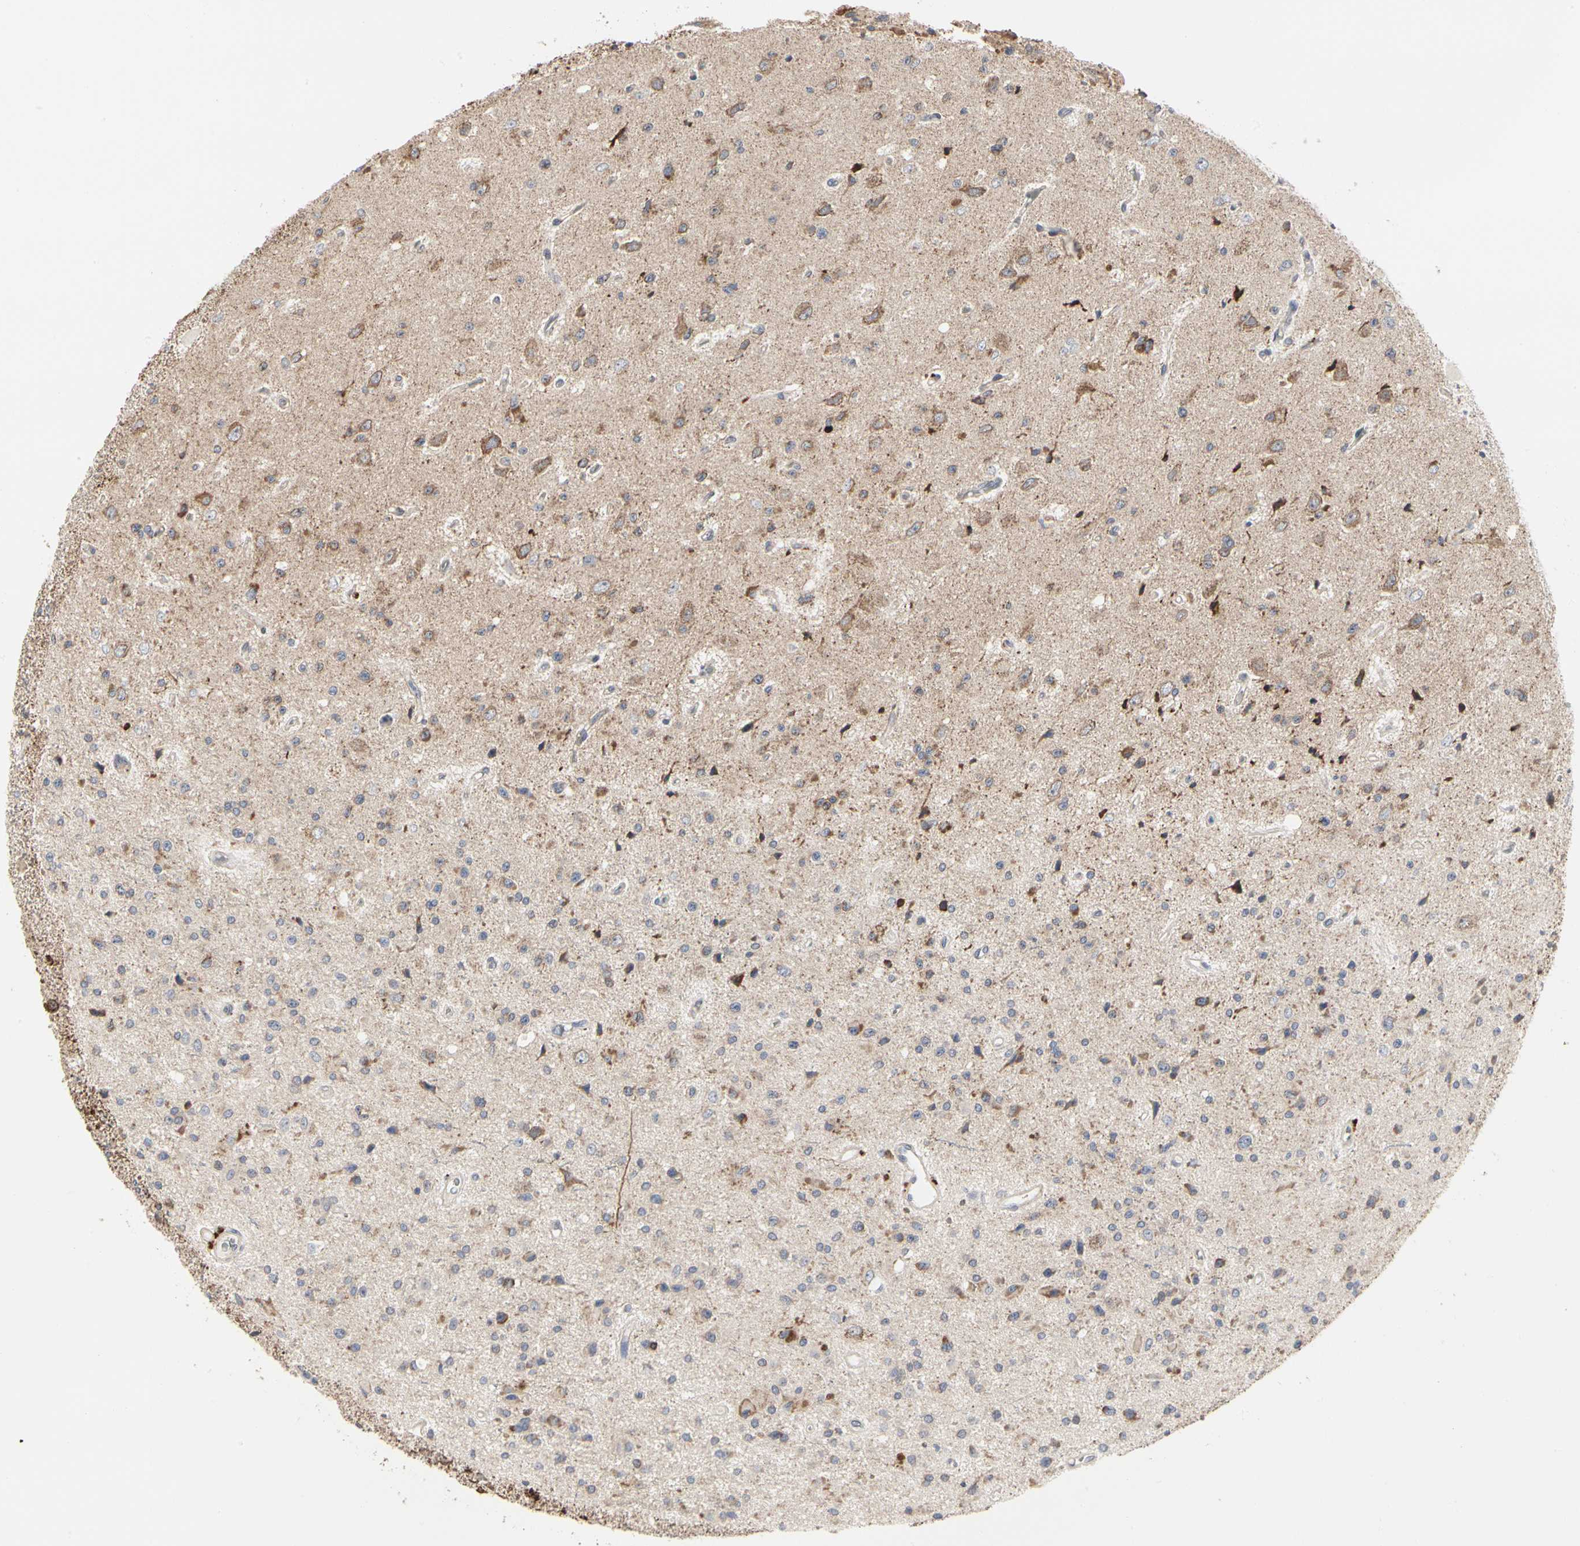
{"staining": {"intensity": "weak", "quantity": "<25%", "location": "cytoplasmic/membranous"}, "tissue": "glioma", "cell_type": "Tumor cells", "image_type": "cancer", "snomed": [{"axis": "morphology", "description": "Glioma, malignant, Low grade"}, {"axis": "topography", "description": "Brain"}], "caption": "Malignant low-grade glioma was stained to show a protein in brown. There is no significant staining in tumor cells. (DAB (3,3'-diaminobenzidine) immunohistochemistry (IHC) with hematoxylin counter stain).", "gene": "TSKU", "patient": {"sex": "male", "age": 58}}